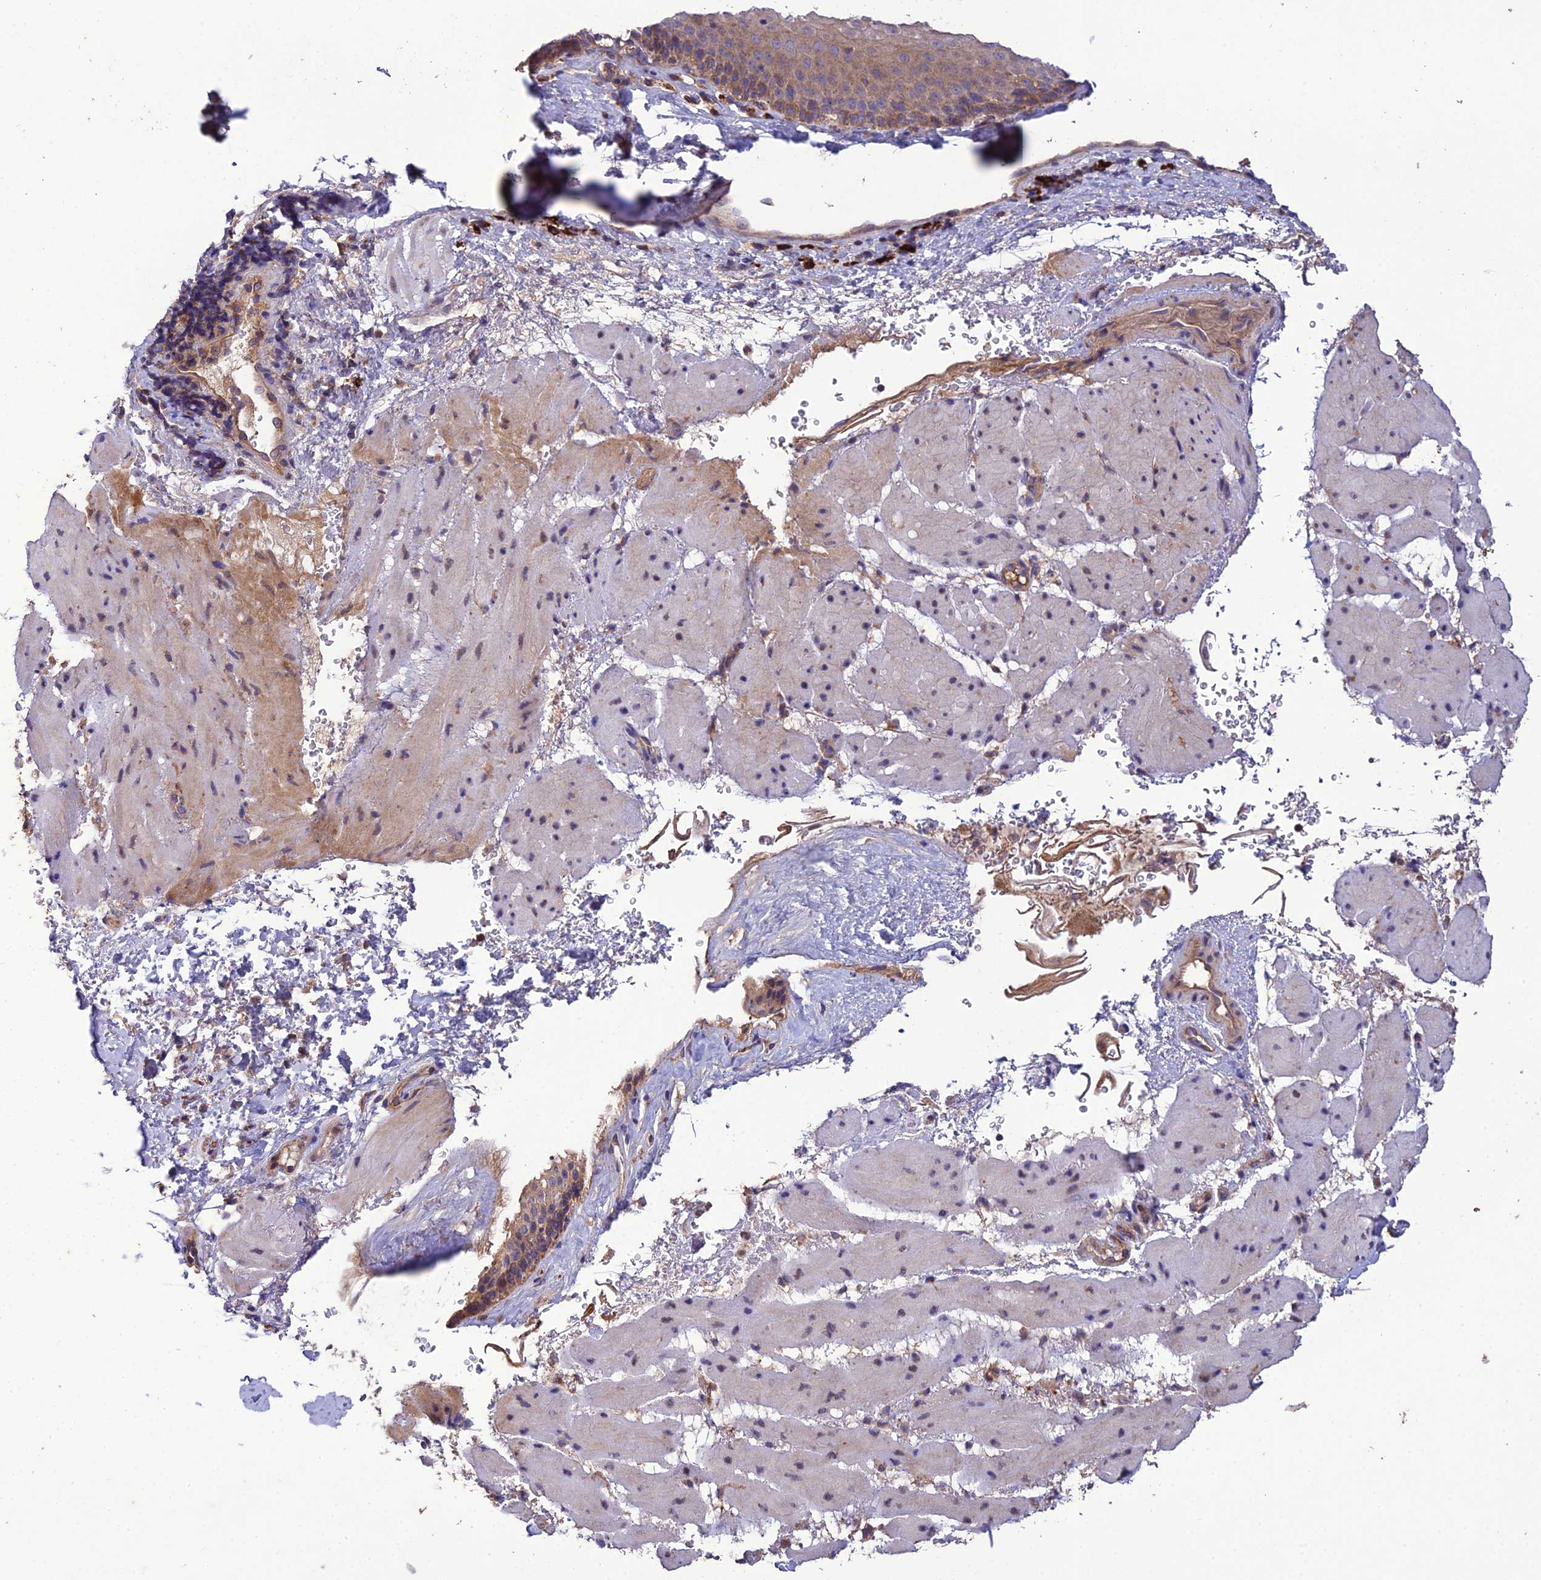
{"staining": {"intensity": "moderate", "quantity": "<25%", "location": "cytoplasmic/membranous"}, "tissue": "esophagus", "cell_type": "Squamous epithelial cells", "image_type": "normal", "snomed": [{"axis": "morphology", "description": "Normal tissue, NOS"}, {"axis": "topography", "description": "Esophagus"}], "caption": "Esophagus was stained to show a protein in brown. There is low levels of moderate cytoplasmic/membranous positivity in about <25% of squamous epithelial cells. (Stains: DAB (3,3'-diaminobenzidine) in brown, nuclei in blue, Microscopy: brightfield microscopy at high magnification).", "gene": "MIOS", "patient": {"sex": "female", "age": 66}}